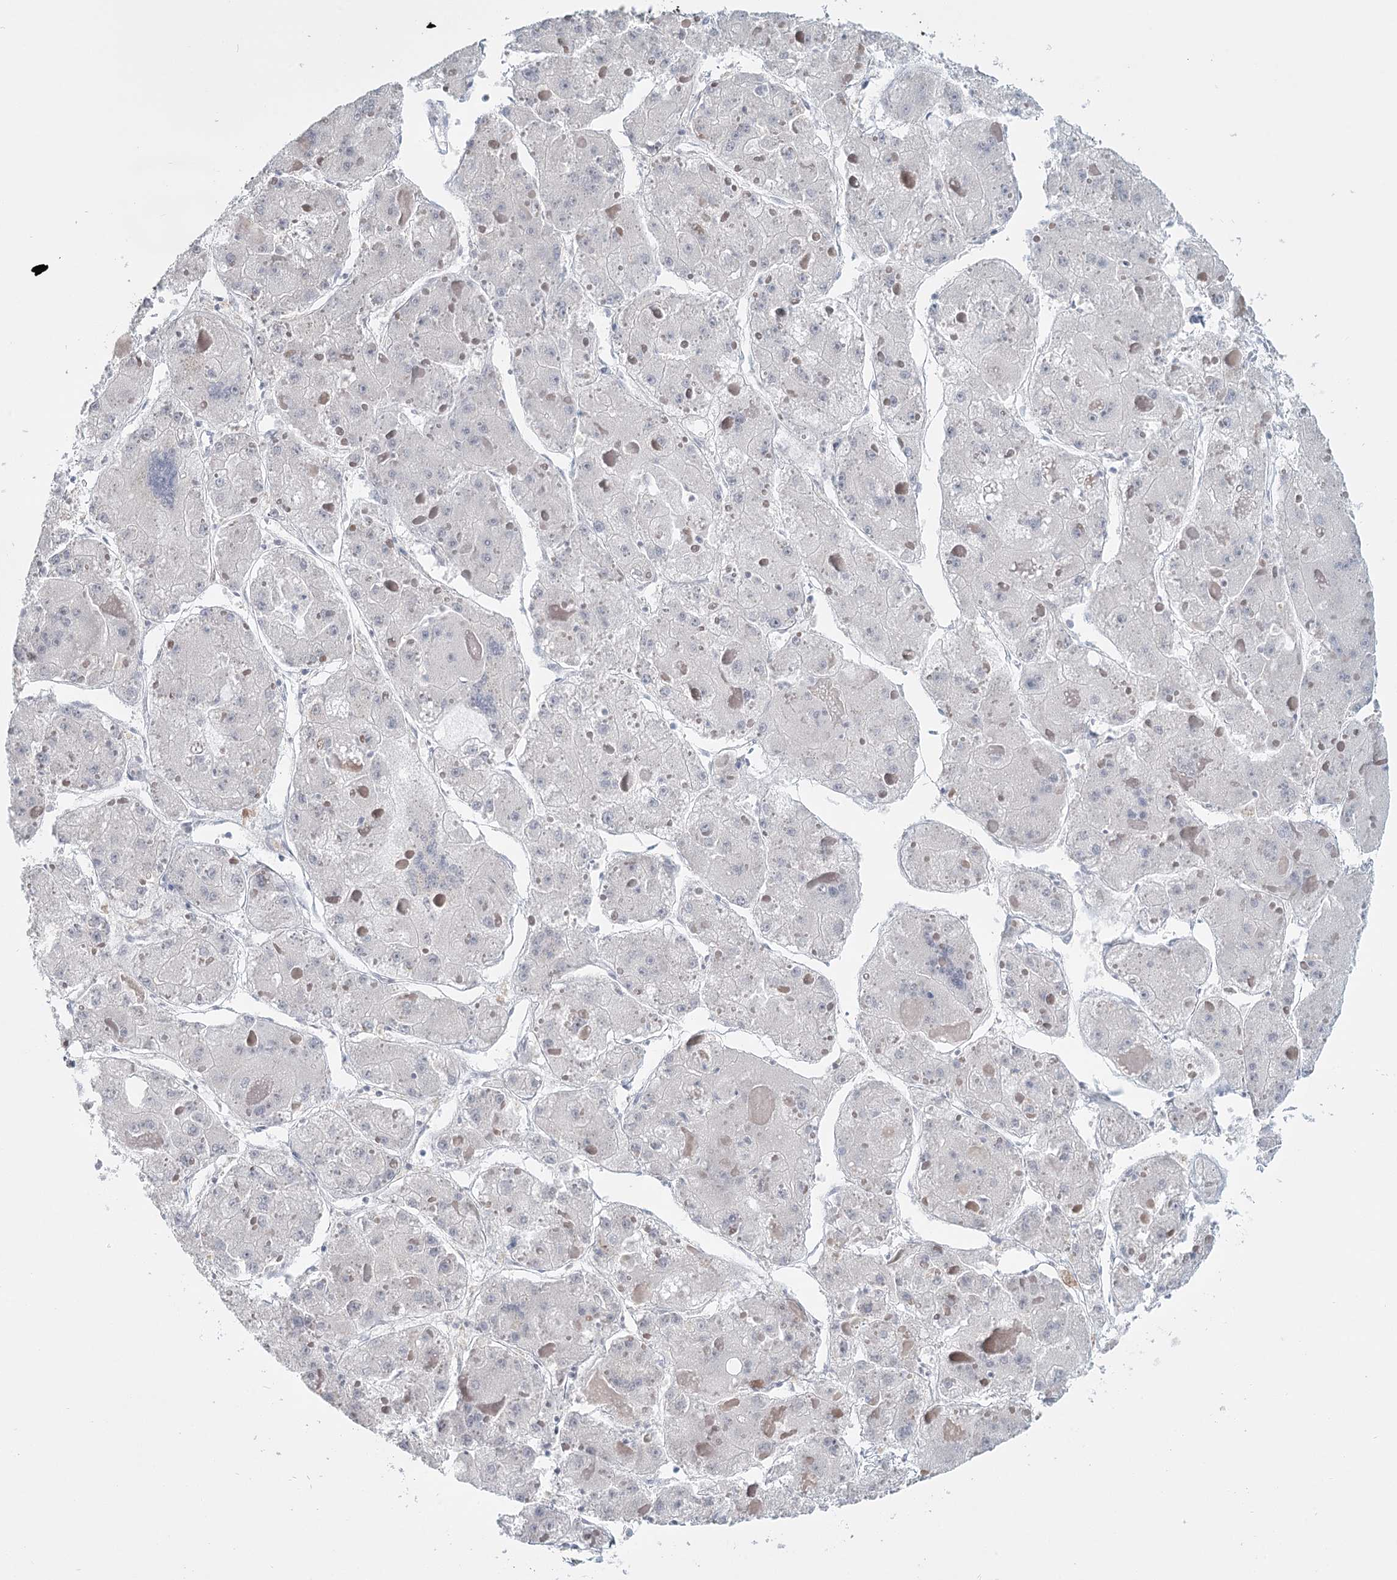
{"staining": {"intensity": "negative", "quantity": "none", "location": "none"}, "tissue": "liver cancer", "cell_type": "Tumor cells", "image_type": "cancer", "snomed": [{"axis": "morphology", "description": "Carcinoma, Hepatocellular, NOS"}, {"axis": "topography", "description": "Liver"}], "caption": "Liver cancer (hepatocellular carcinoma) was stained to show a protein in brown. There is no significant staining in tumor cells. Brightfield microscopy of immunohistochemistry (IHC) stained with DAB (3,3'-diaminobenzidine) (brown) and hematoxylin (blue), captured at high magnification.", "gene": "TMEM70", "patient": {"sex": "female", "age": 73}}